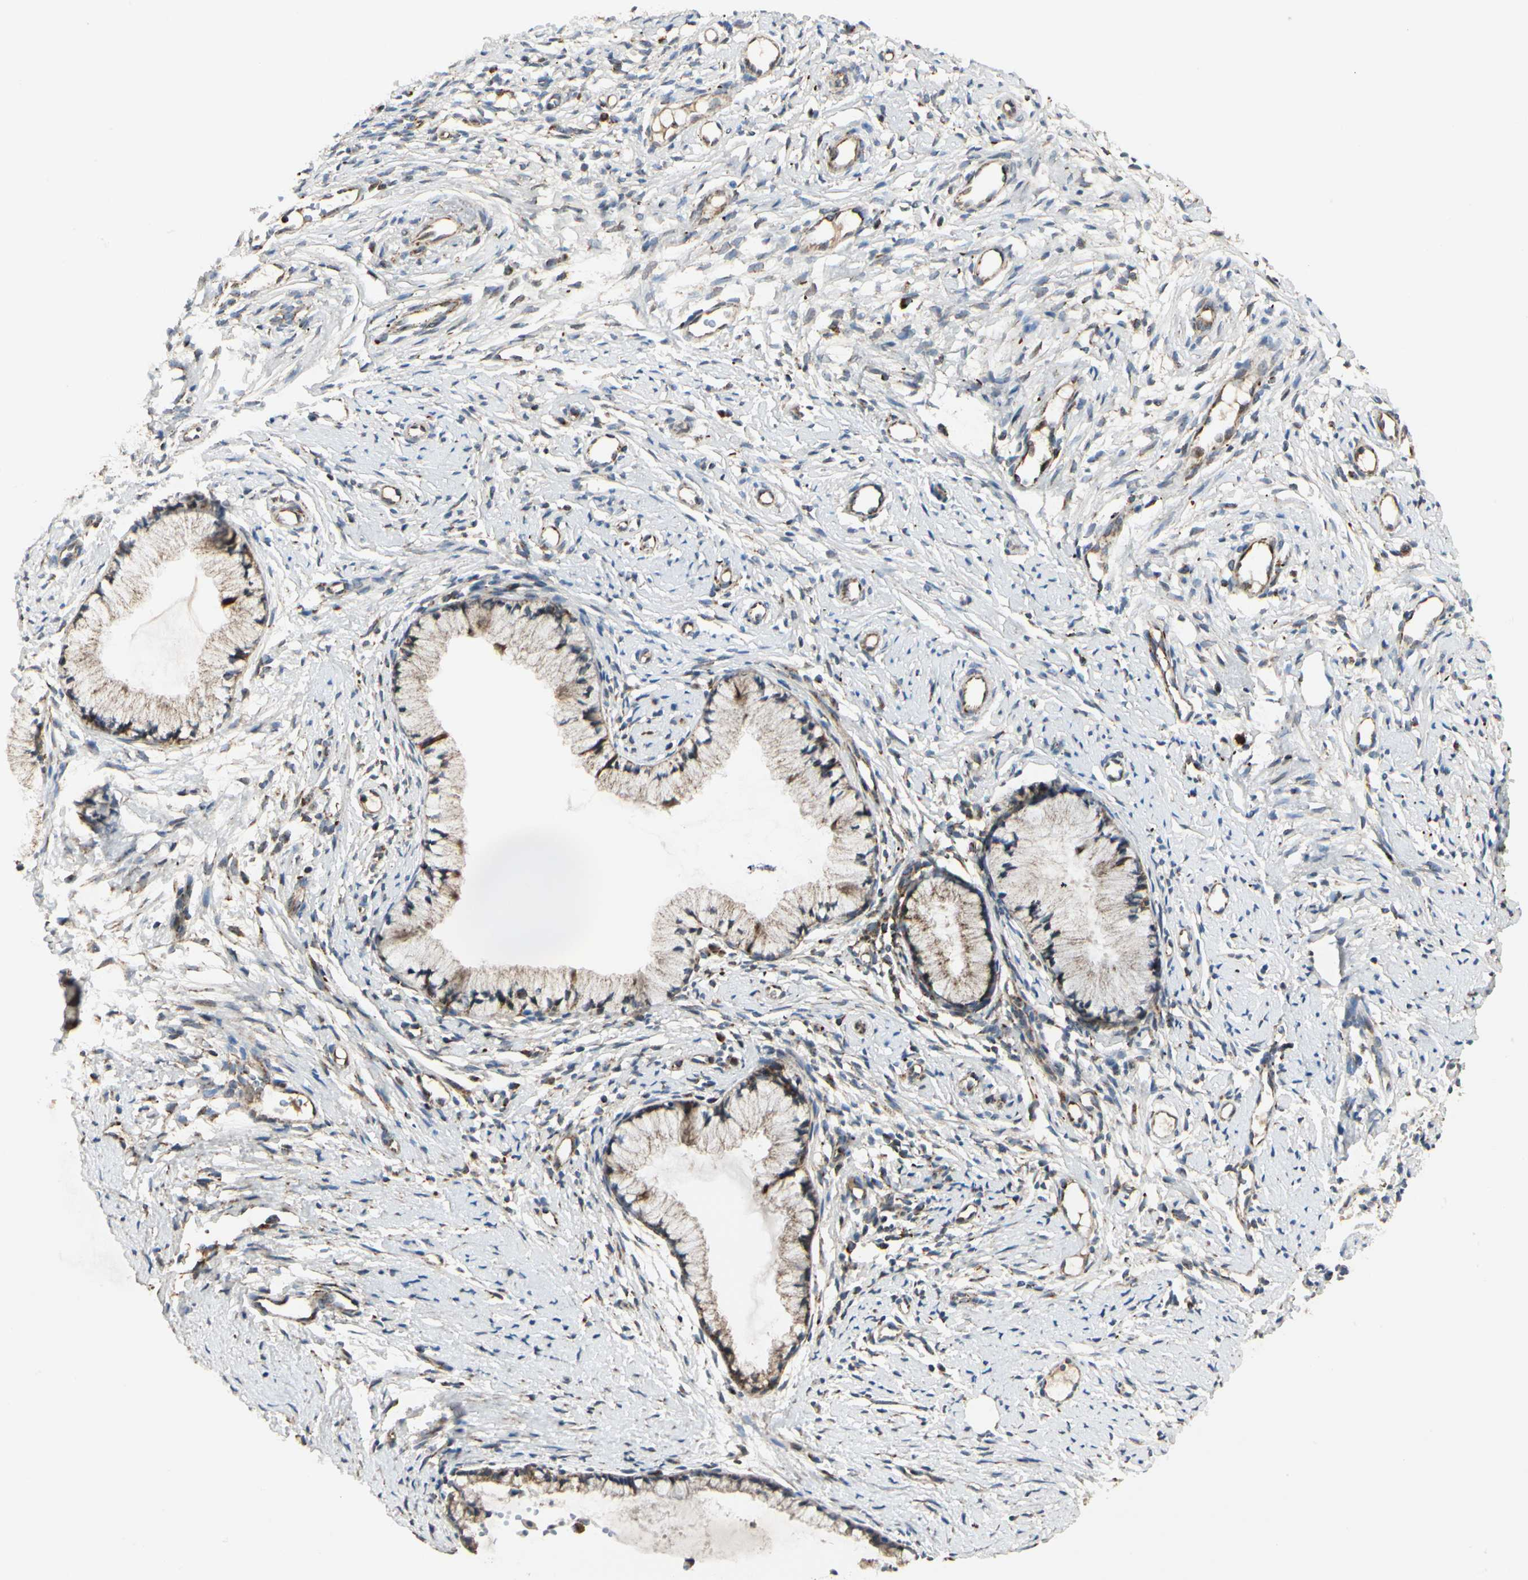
{"staining": {"intensity": "moderate", "quantity": "25%-75%", "location": "cytoplasmic/membranous"}, "tissue": "cervix", "cell_type": "Glandular cells", "image_type": "normal", "snomed": [{"axis": "morphology", "description": "Normal tissue, NOS"}, {"axis": "topography", "description": "Cervix"}], "caption": "Cervix stained with immunohistochemistry exhibits moderate cytoplasmic/membranous positivity in approximately 25%-75% of glandular cells.", "gene": "ANKS6", "patient": {"sex": "female", "age": 82}}